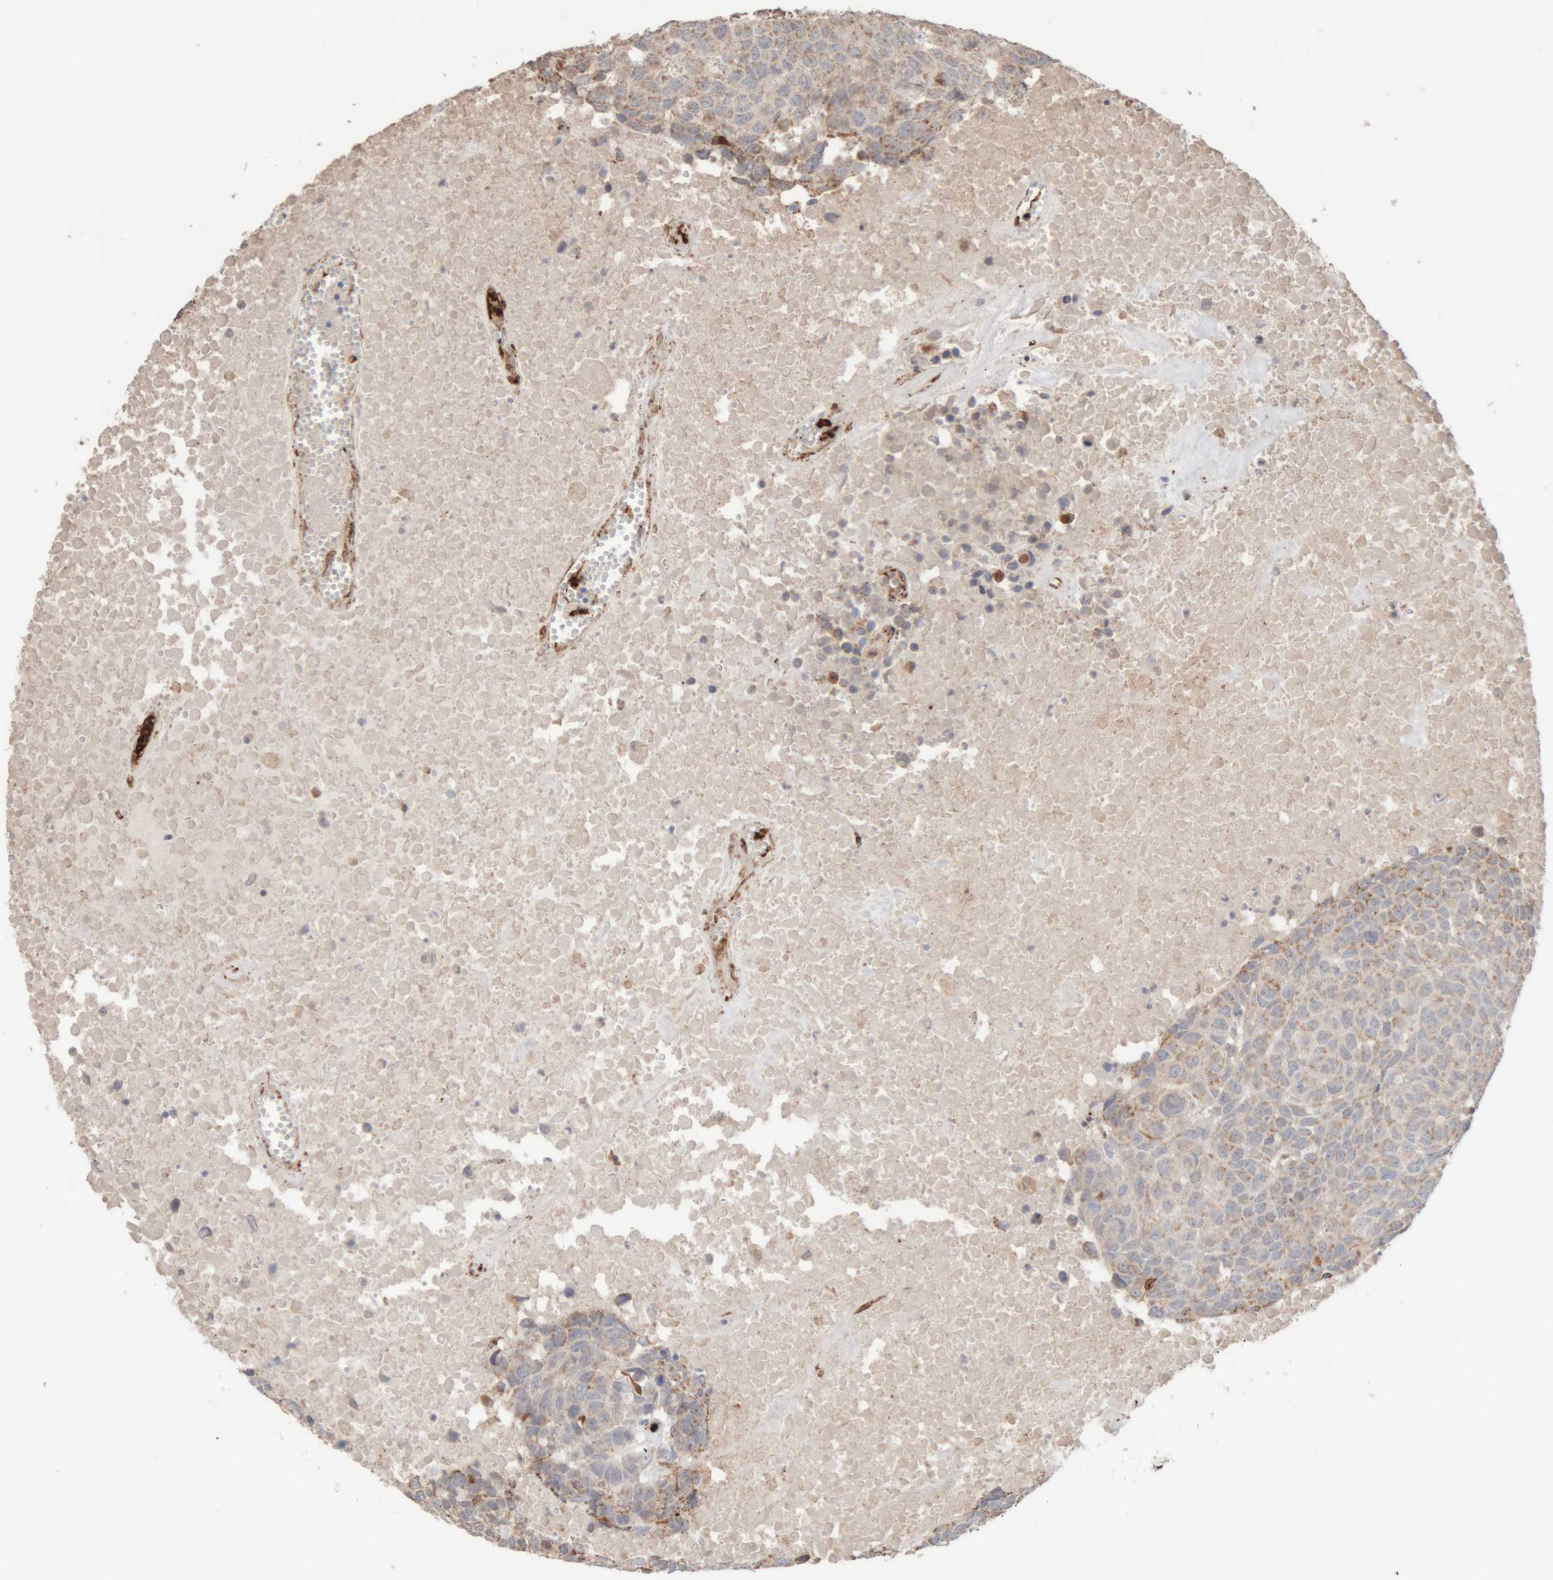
{"staining": {"intensity": "weak", "quantity": "25%-75%", "location": "cytoplasmic/membranous"}, "tissue": "head and neck cancer", "cell_type": "Tumor cells", "image_type": "cancer", "snomed": [{"axis": "morphology", "description": "Squamous cell carcinoma, NOS"}, {"axis": "topography", "description": "Head-Neck"}], "caption": "A brown stain shows weak cytoplasmic/membranous positivity of a protein in head and neck cancer tumor cells.", "gene": "RAB32", "patient": {"sex": "male", "age": 66}}